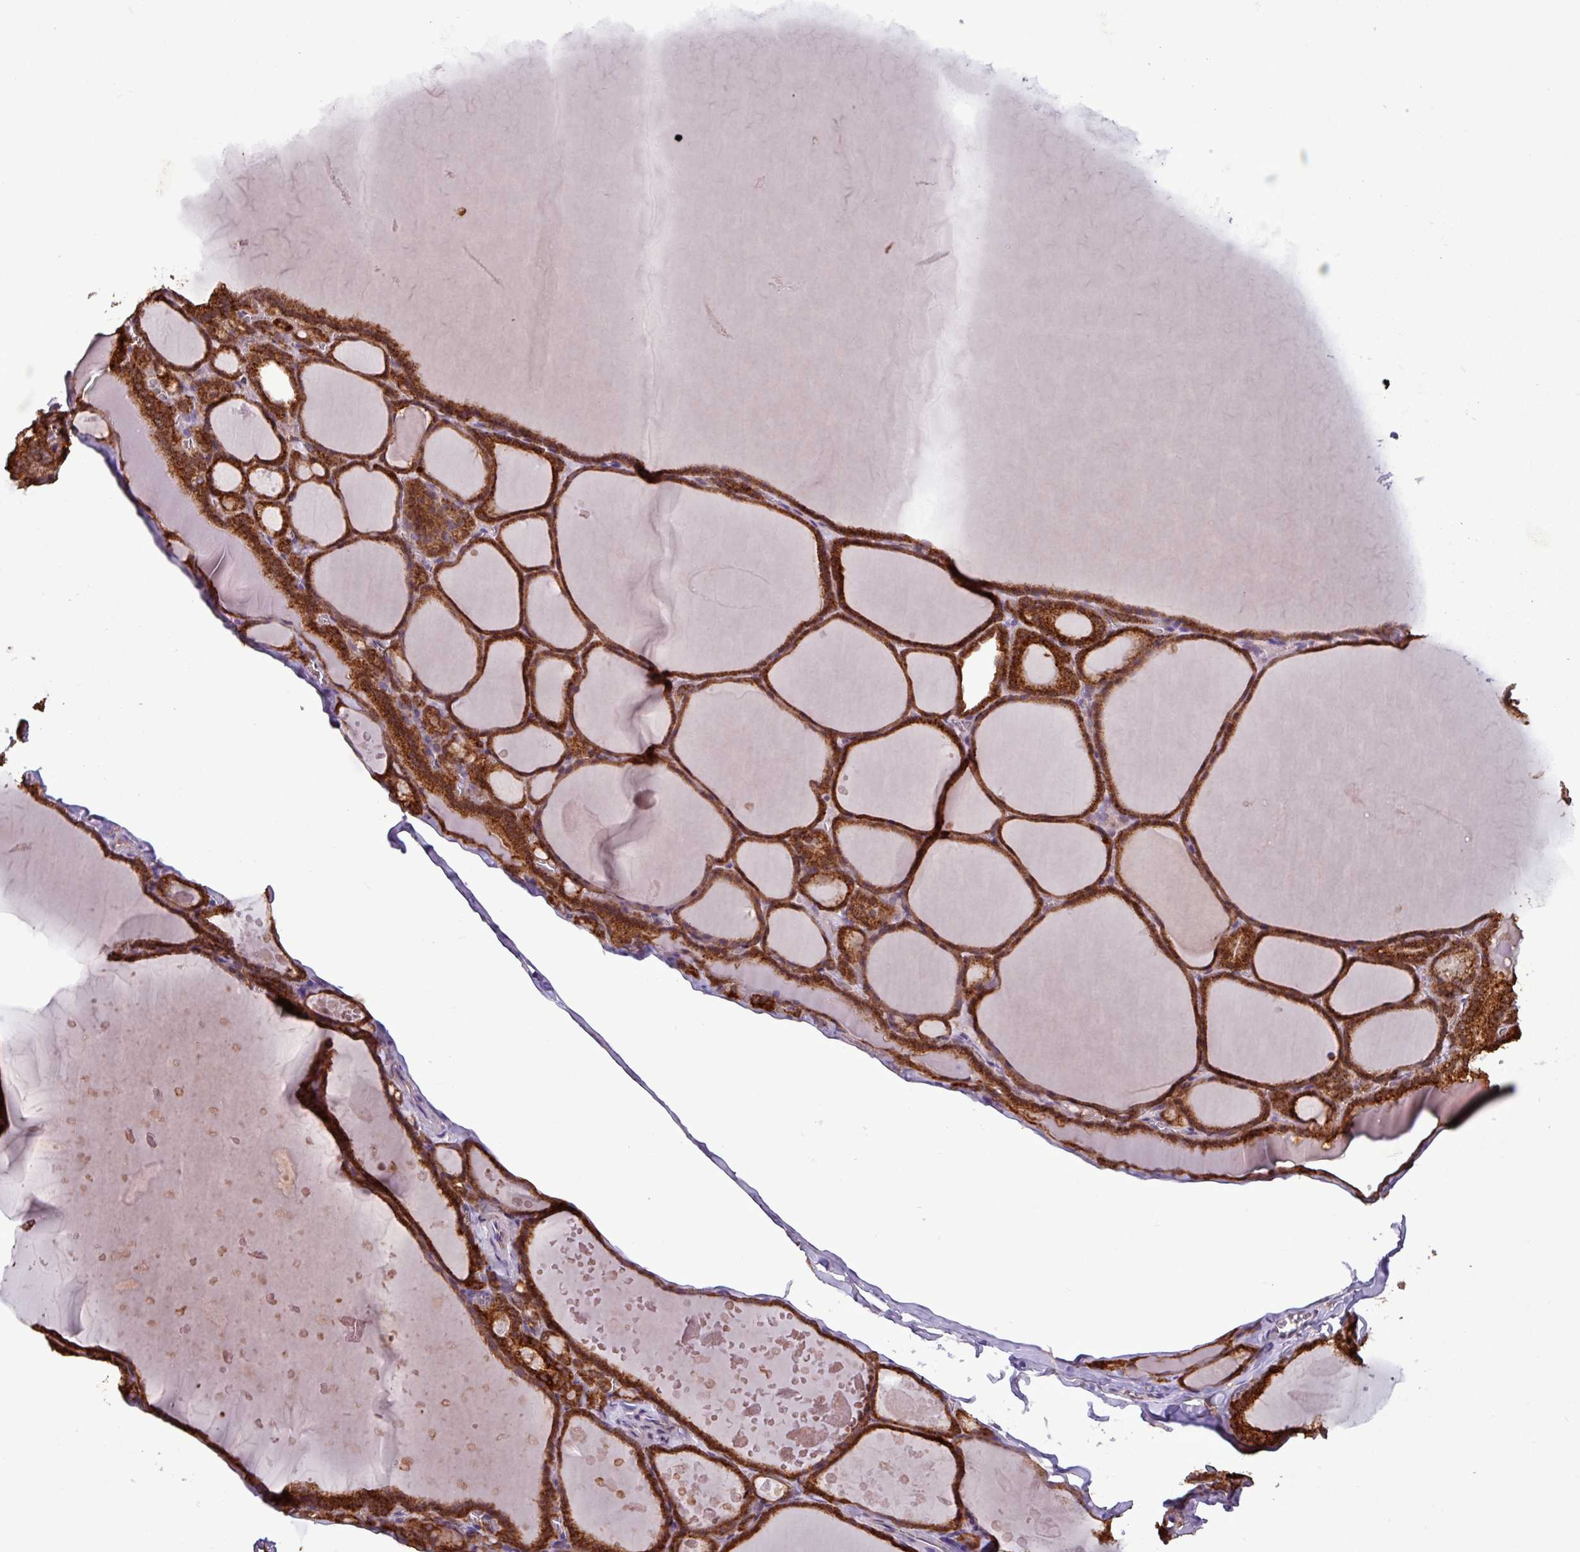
{"staining": {"intensity": "strong", "quantity": ">75%", "location": "cytoplasmic/membranous"}, "tissue": "thyroid gland", "cell_type": "Glandular cells", "image_type": "normal", "snomed": [{"axis": "morphology", "description": "Normal tissue, NOS"}, {"axis": "topography", "description": "Thyroid gland"}], "caption": "High-magnification brightfield microscopy of unremarkable thyroid gland stained with DAB (brown) and counterstained with hematoxylin (blue). glandular cells exhibit strong cytoplasmic/membranous expression is present in approximately>75% of cells.", "gene": "MCTP2", "patient": {"sex": "male", "age": 56}}